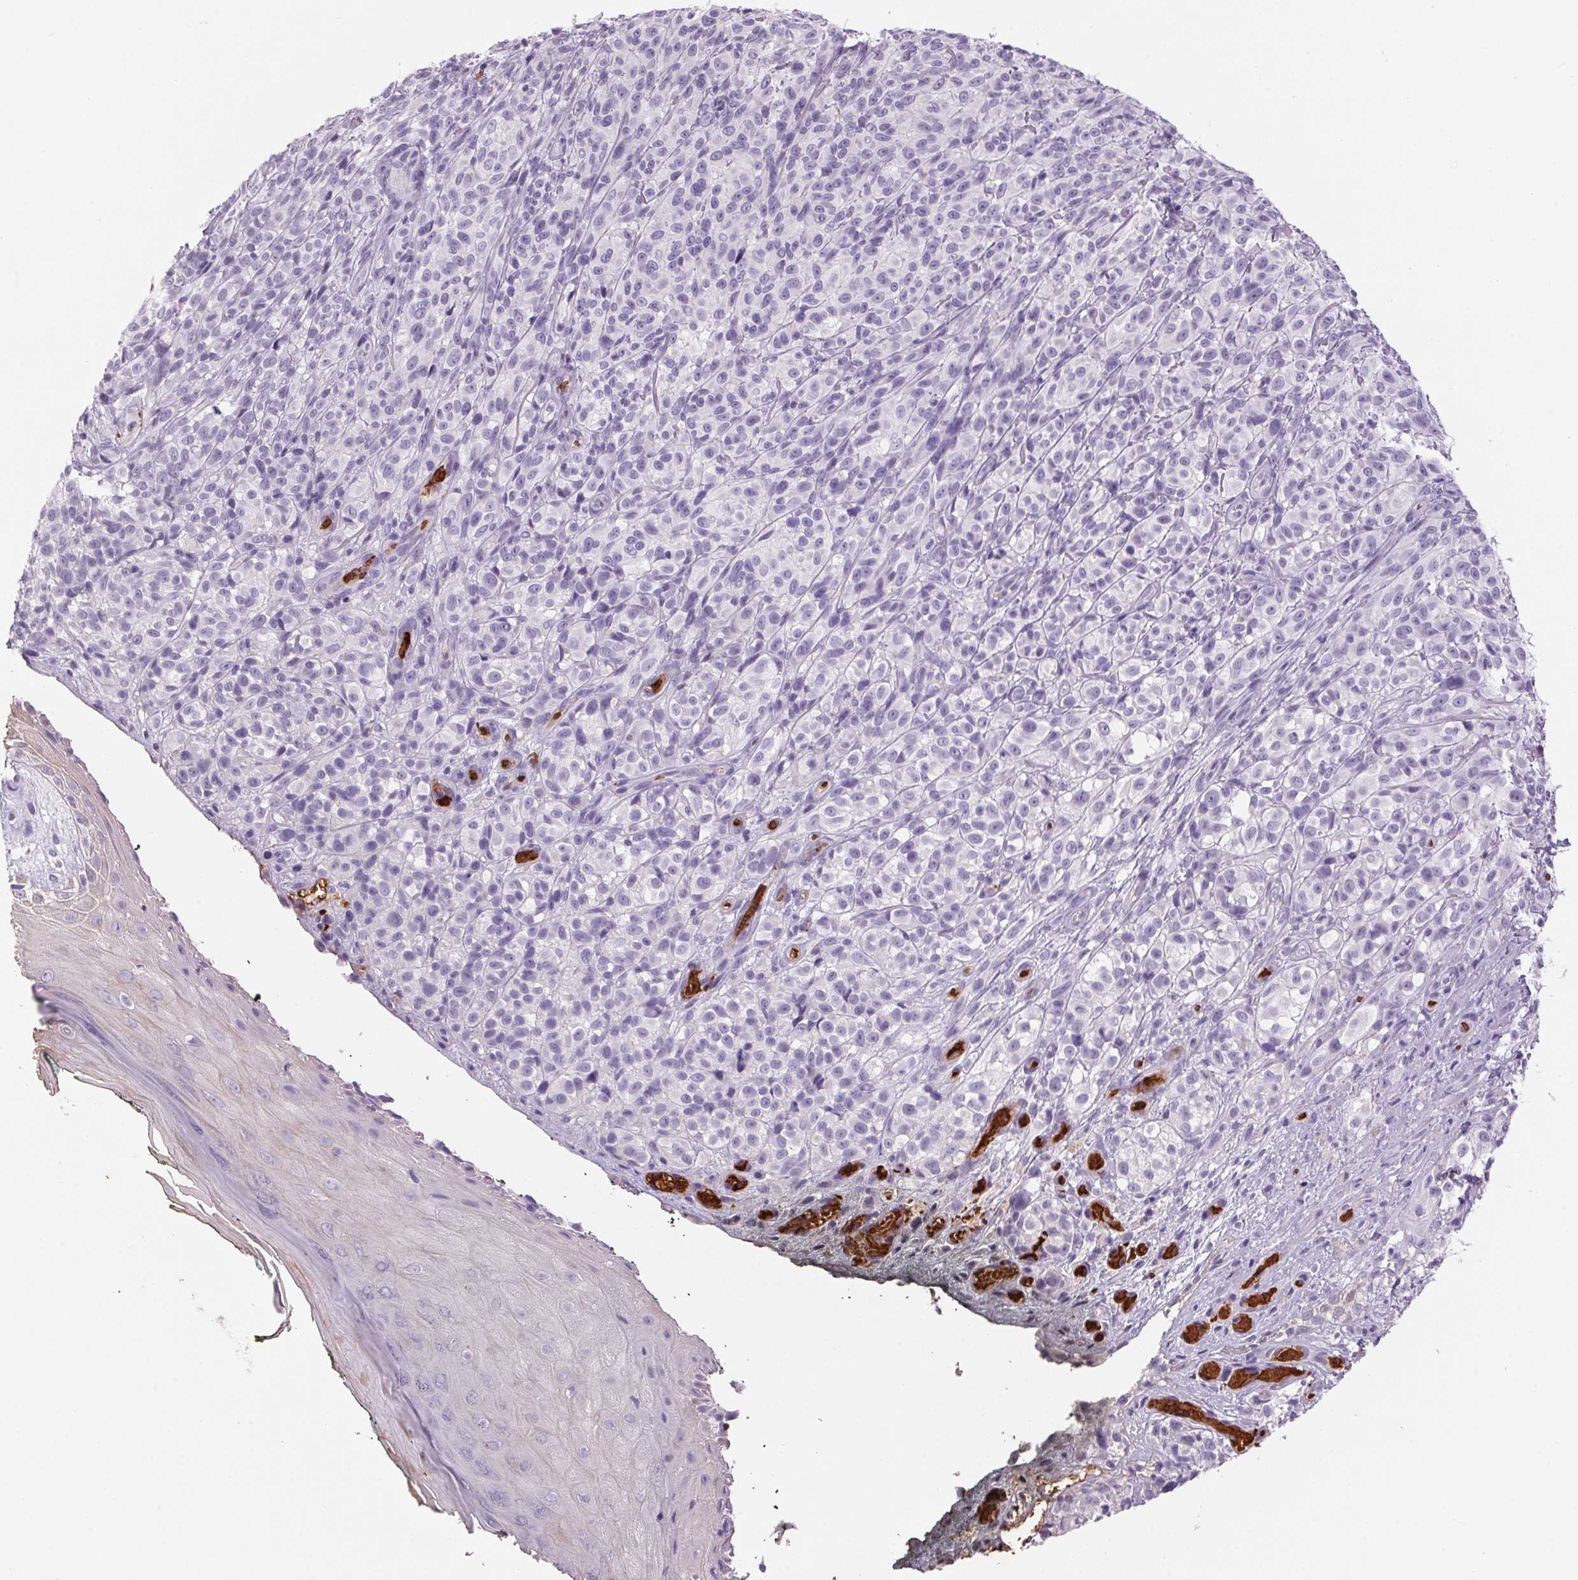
{"staining": {"intensity": "negative", "quantity": "none", "location": "none"}, "tissue": "melanoma", "cell_type": "Tumor cells", "image_type": "cancer", "snomed": [{"axis": "morphology", "description": "Malignant melanoma, NOS"}, {"axis": "topography", "description": "Skin"}], "caption": "Immunohistochemistry (IHC) of malignant melanoma displays no expression in tumor cells. Nuclei are stained in blue.", "gene": "HBQ1", "patient": {"sex": "female", "age": 85}}